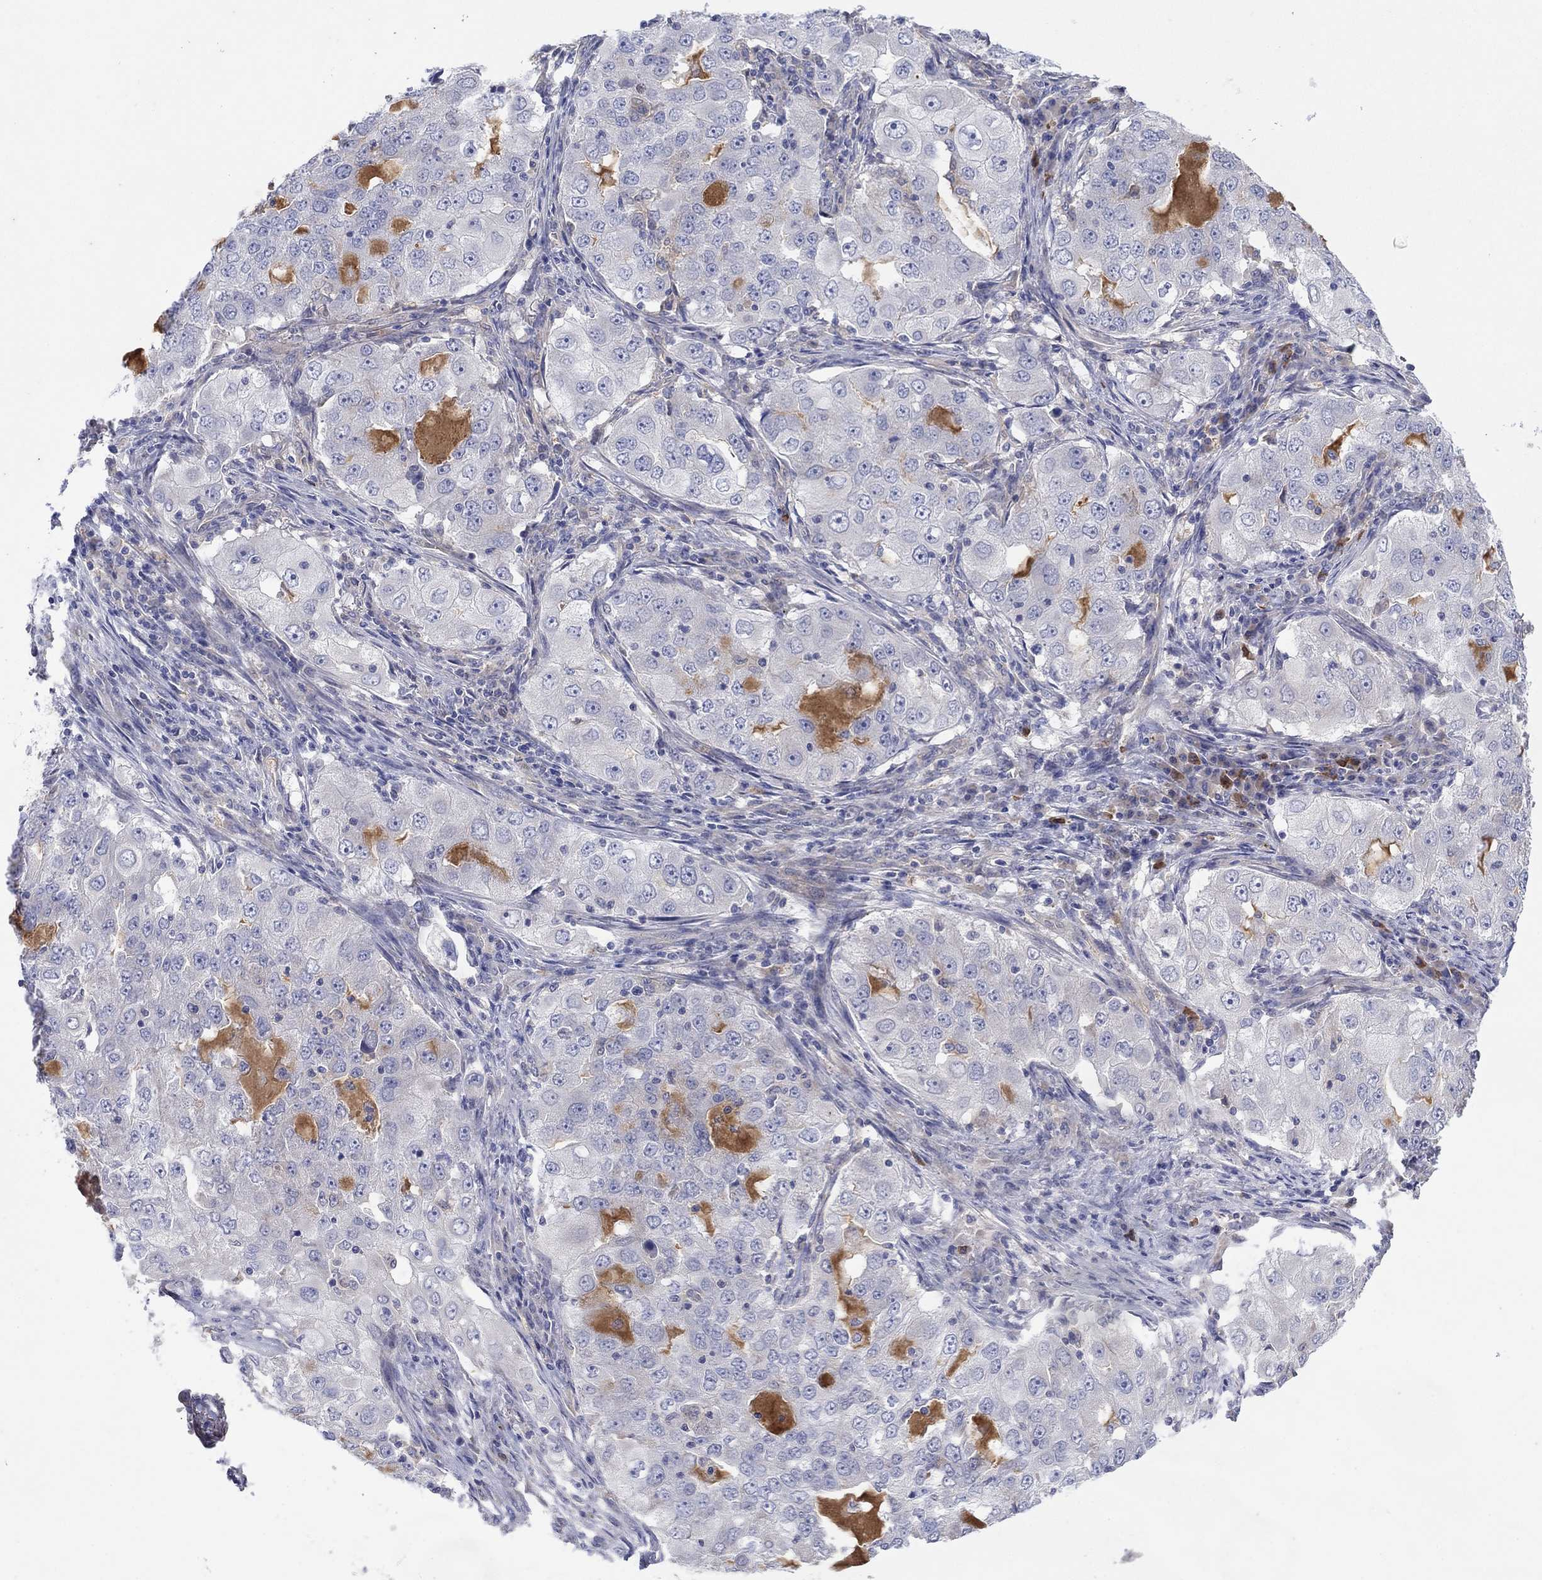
{"staining": {"intensity": "negative", "quantity": "none", "location": "none"}, "tissue": "lung cancer", "cell_type": "Tumor cells", "image_type": "cancer", "snomed": [{"axis": "morphology", "description": "Adenocarcinoma, NOS"}, {"axis": "topography", "description": "Lung"}], "caption": "The photomicrograph displays no staining of tumor cells in lung cancer (adenocarcinoma).", "gene": "PLCL2", "patient": {"sex": "female", "age": 61}}